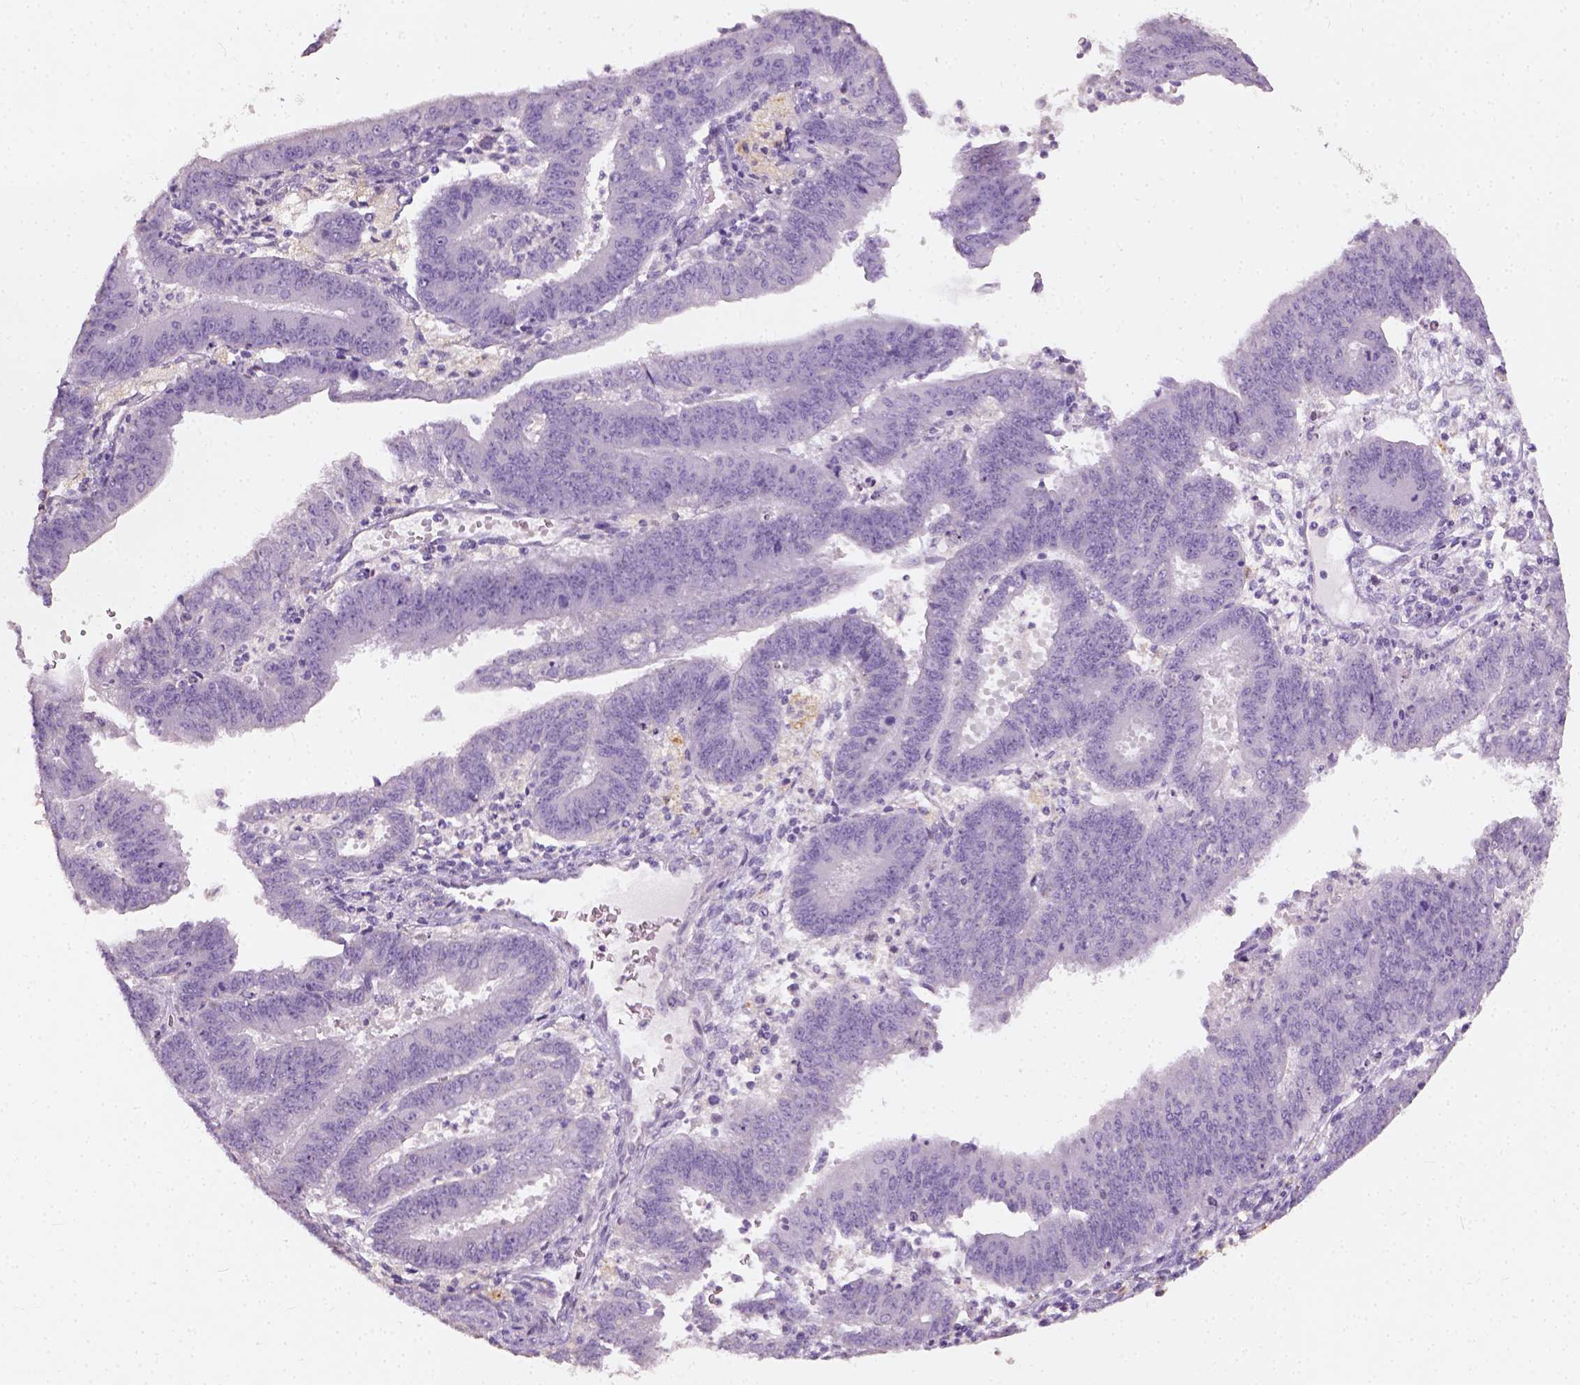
{"staining": {"intensity": "negative", "quantity": "none", "location": "none"}, "tissue": "endometrial cancer", "cell_type": "Tumor cells", "image_type": "cancer", "snomed": [{"axis": "morphology", "description": "Adenocarcinoma, NOS"}, {"axis": "topography", "description": "Endometrium"}], "caption": "An immunohistochemistry photomicrograph of endometrial adenocarcinoma is shown. There is no staining in tumor cells of endometrial adenocarcinoma.", "gene": "DHCR24", "patient": {"sex": "female", "age": 73}}